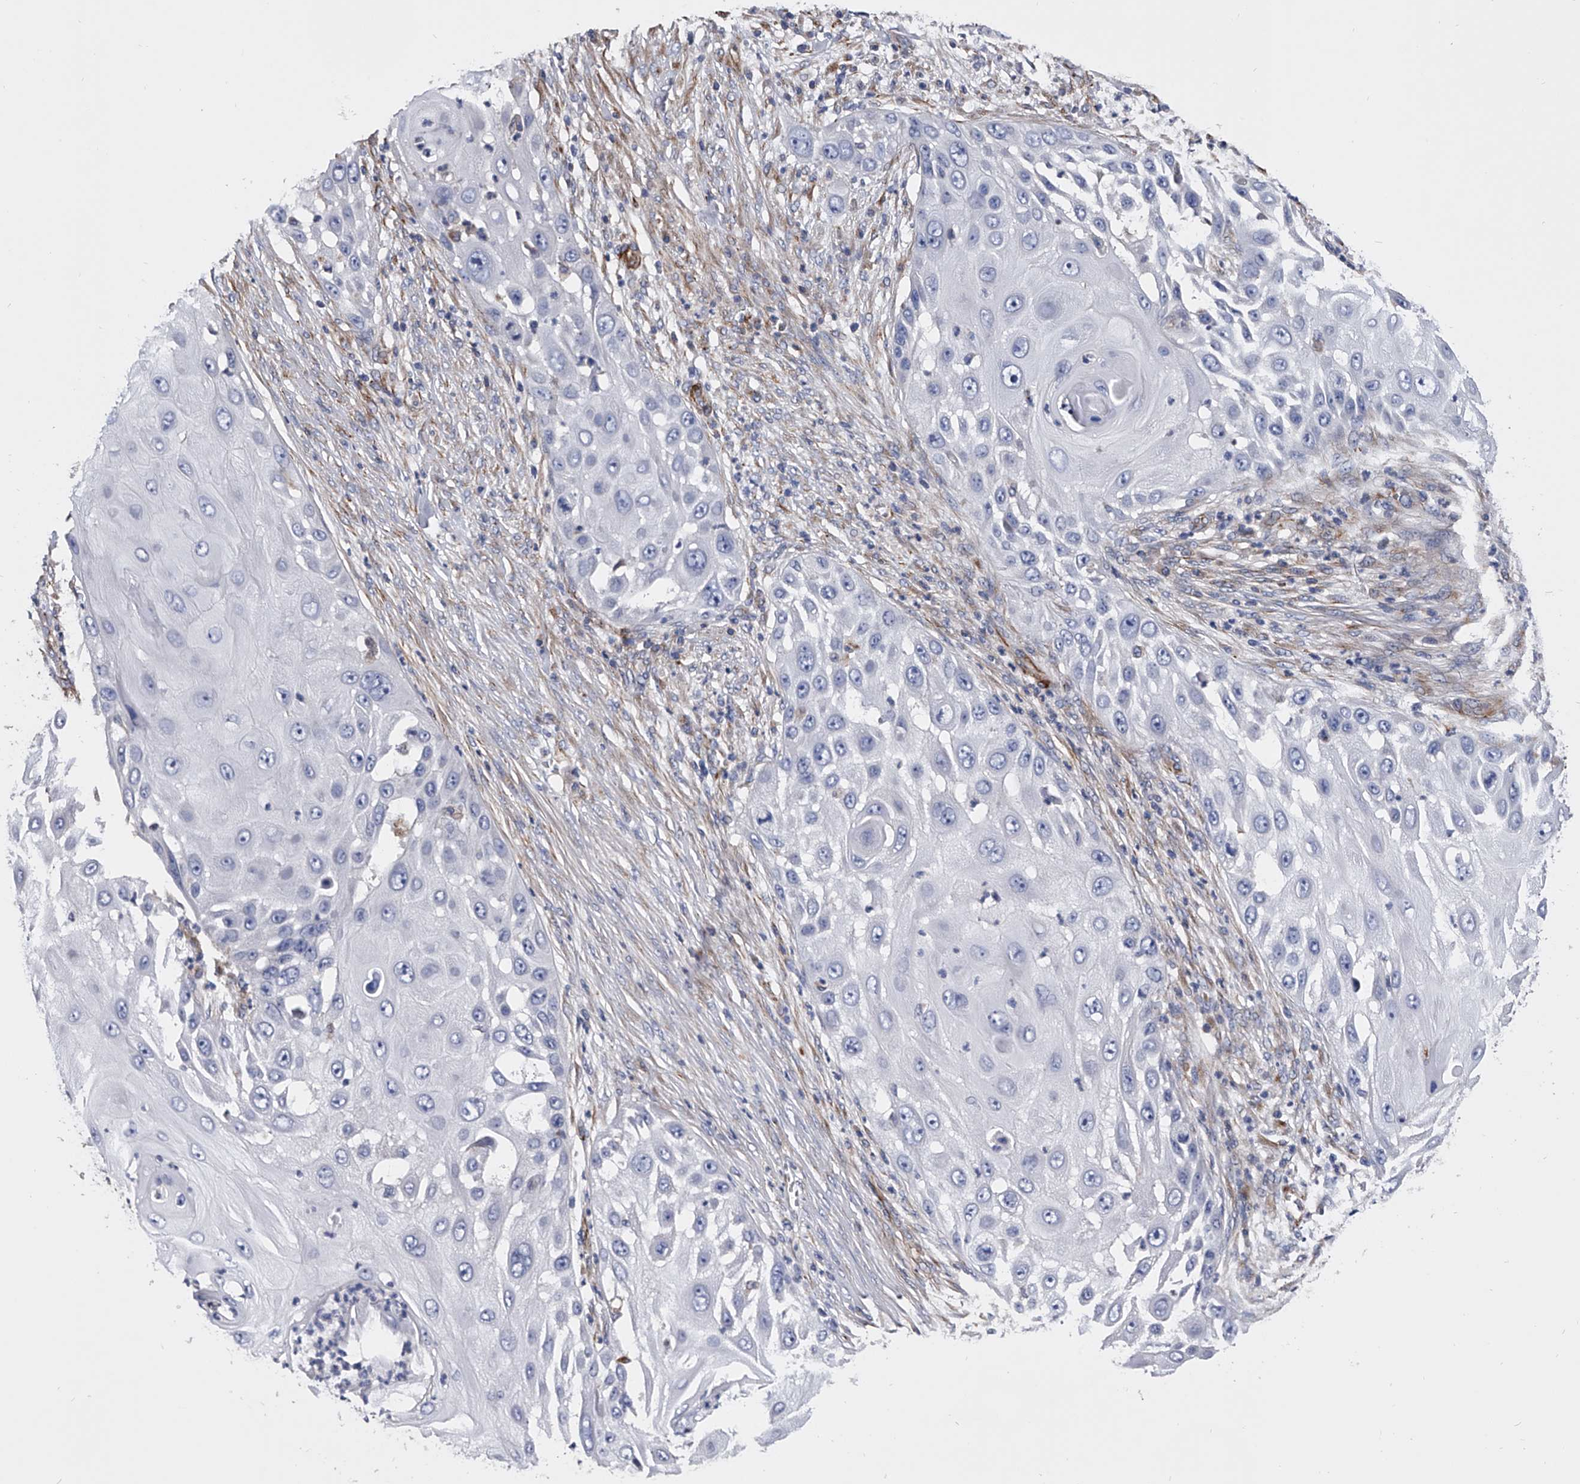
{"staining": {"intensity": "negative", "quantity": "none", "location": "none"}, "tissue": "skin cancer", "cell_type": "Tumor cells", "image_type": "cancer", "snomed": [{"axis": "morphology", "description": "Squamous cell carcinoma, NOS"}, {"axis": "topography", "description": "Skin"}], "caption": "Squamous cell carcinoma (skin) stained for a protein using immunohistochemistry reveals no positivity tumor cells.", "gene": "EFCAB7", "patient": {"sex": "female", "age": 44}}